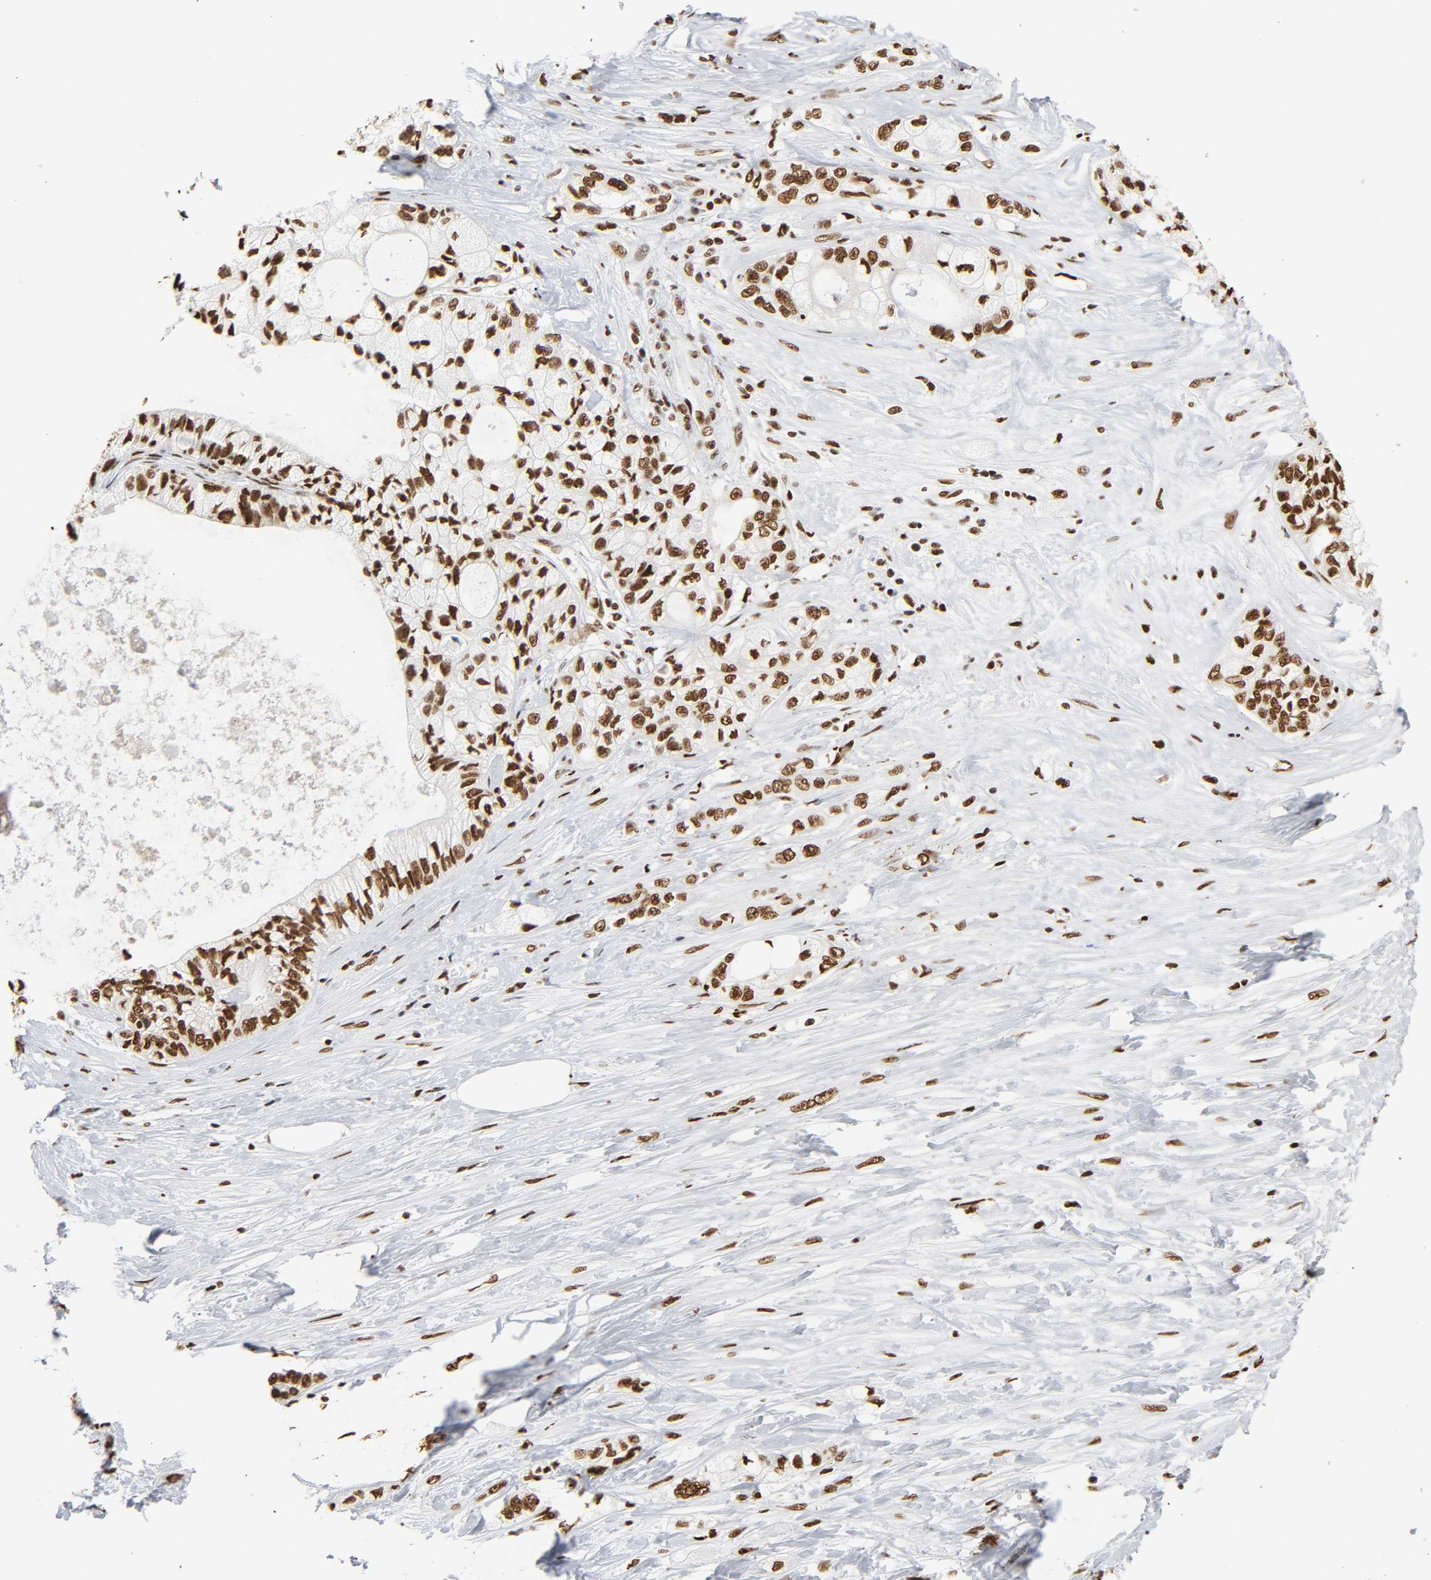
{"staining": {"intensity": "strong", "quantity": ">75%", "location": "nuclear"}, "tissue": "pancreatic cancer", "cell_type": "Tumor cells", "image_type": "cancer", "snomed": [{"axis": "morphology", "description": "Adenocarcinoma, NOS"}, {"axis": "topography", "description": "Pancreas"}], "caption": "Human pancreatic cancer stained with a brown dye exhibits strong nuclear positive expression in about >75% of tumor cells.", "gene": "HNRNPC", "patient": {"sex": "male", "age": 70}}